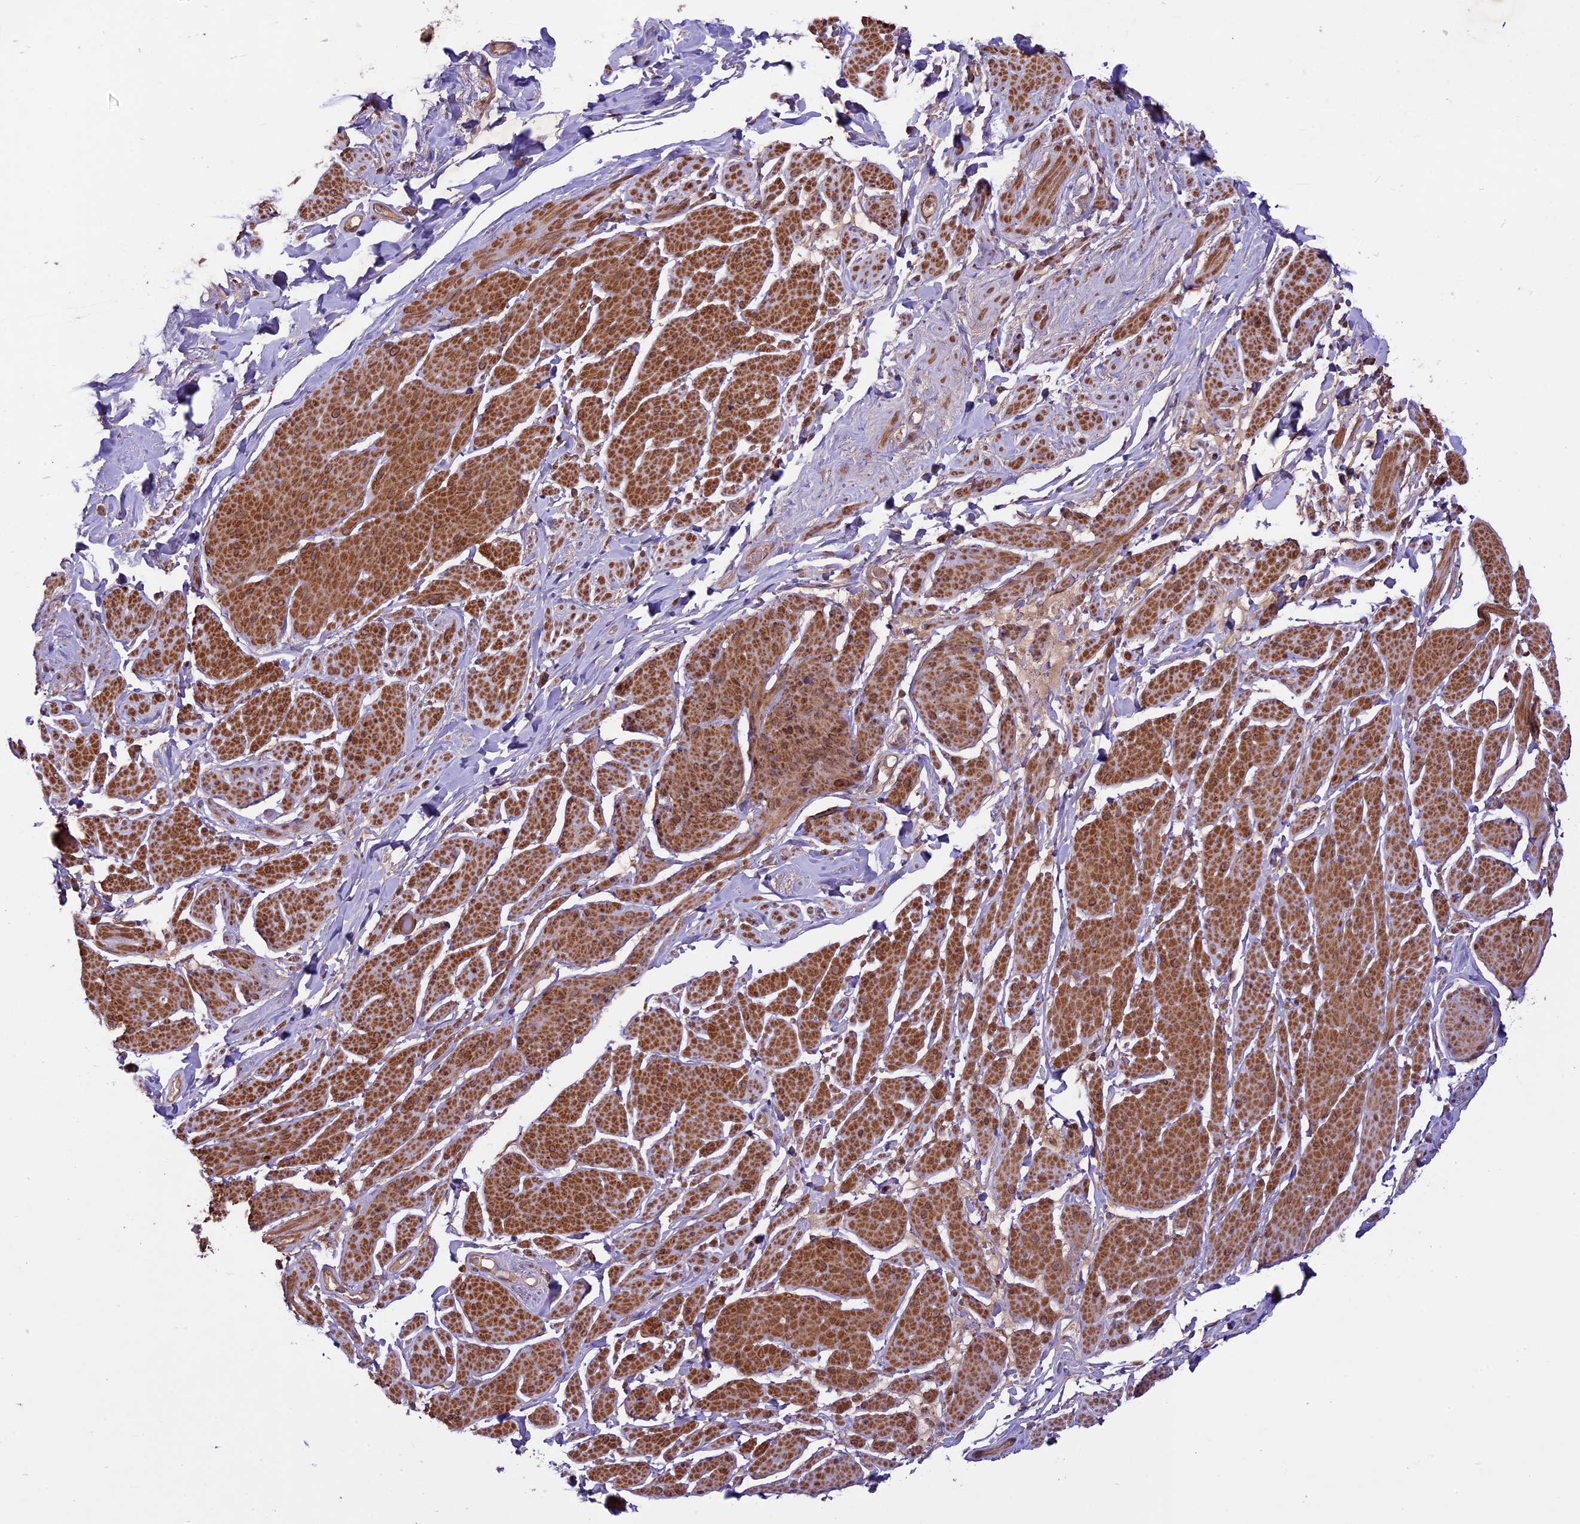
{"staining": {"intensity": "moderate", "quantity": ">75%", "location": "cytoplasmic/membranous"}, "tissue": "smooth muscle", "cell_type": "Smooth muscle cells", "image_type": "normal", "snomed": [{"axis": "morphology", "description": "Normal tissue, NOS"}, {"axis": "topography", "description": "Smooth muscle"}, {"axis": "topography", "description": "Peripheral nerve tissue"}], "caption": "A histopathology image showing moderate cytoplasmic/membranous staining in about >75% of smooth muscle cells in unremarkable smooth muscle, as visualized by brown immunohistochemical staining.", "gene": "HDAC5", "patient": {"sex": "male", "age": 69}}